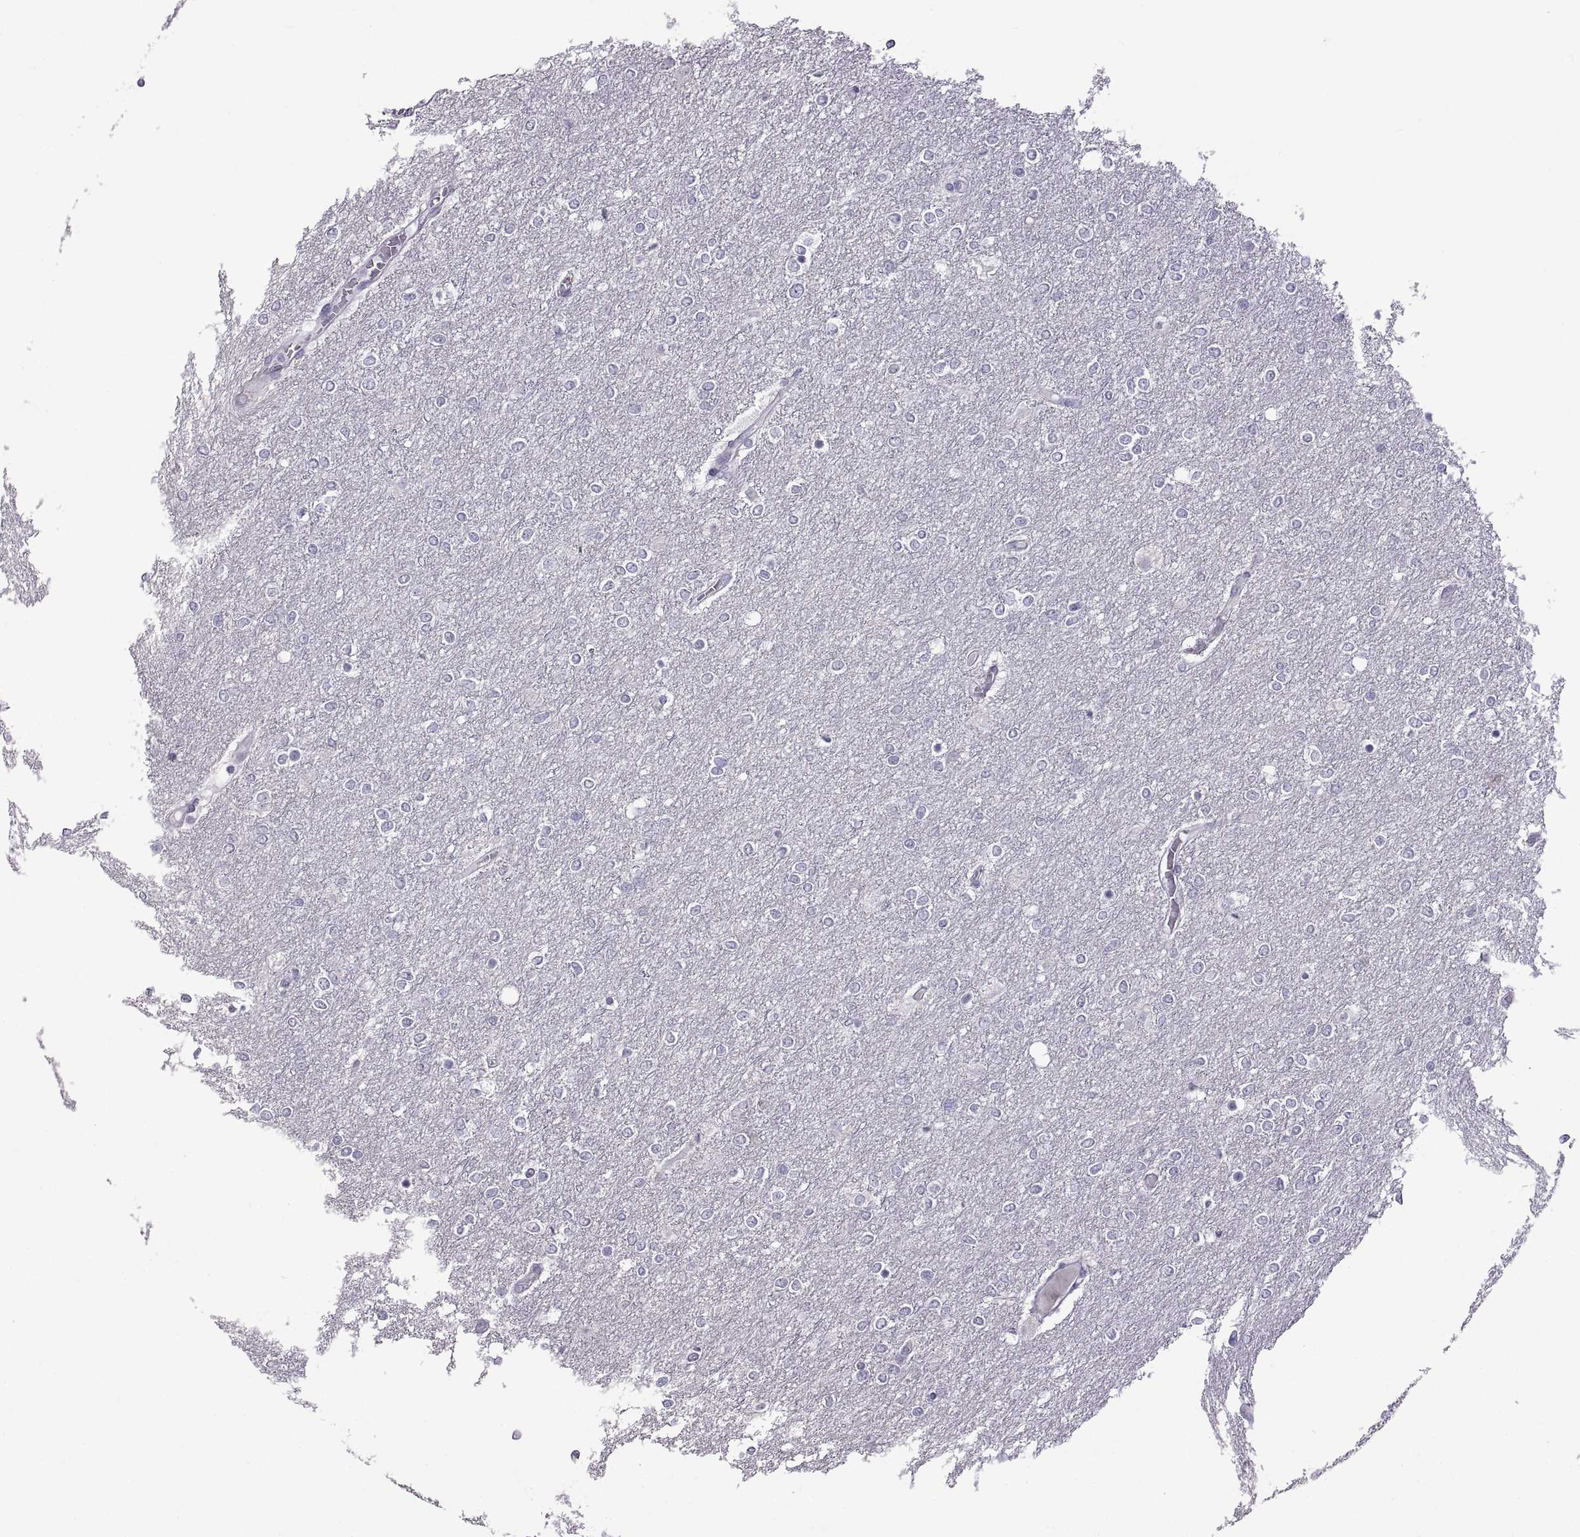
{"staining": {"intensity": "negative", "quantity": "none", "location": "none"}, "tissue": "glioma", "cell_type": "Tumor cells", "image_type": "cancer", "snomed": [{"axis": "morphology", "description": "Glioma, malignant, High grade"}, {"axis": "topography", "description": "Brain"}], "caption": "IHC of malignant high-grade glioma reveals no expression in tumor cells.", "gene": "RDM1", "patient": {"sex": "female", "age": 61}}